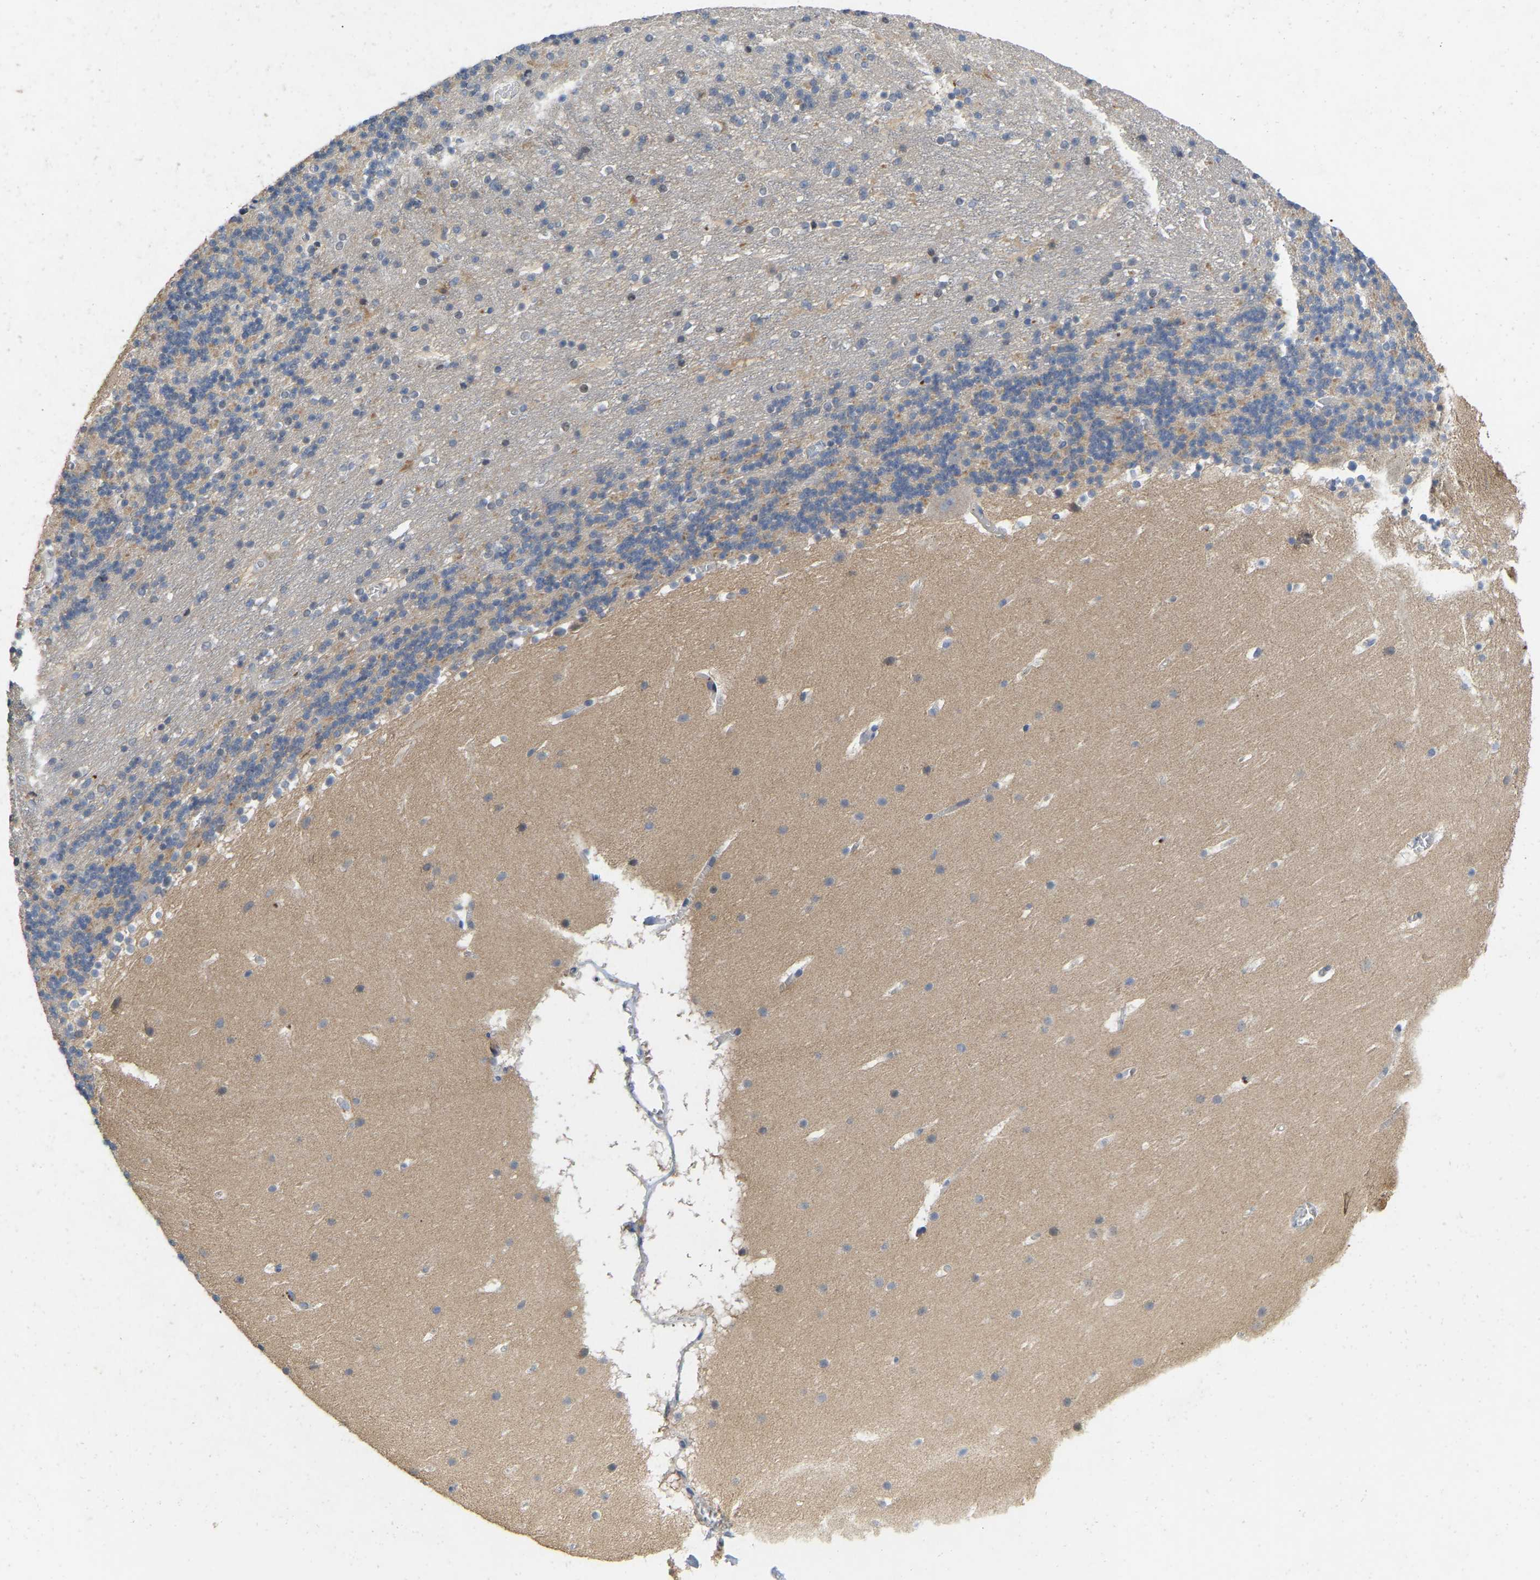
{"staining": {"intensity": "weak", "quantity": "<25%", "location": "cytoplasmic/membranous"}, "tissue": "cerebellum", "cell_type": "Cells in granular layer", "image_type": "normal", "snomed": [{"axis": "morphology", "description": "Normal tissue, NOS"}, {"axis": "topography", "description": "Cerebellum"}], "caption": "This is an immunohistochemistry (IHC) photomicrograph of unremarkable human cerebellum. There is no positivity in cells in granular layer.", "gene": "RHEB", "patient": {"sex": "male", "age": 45}}